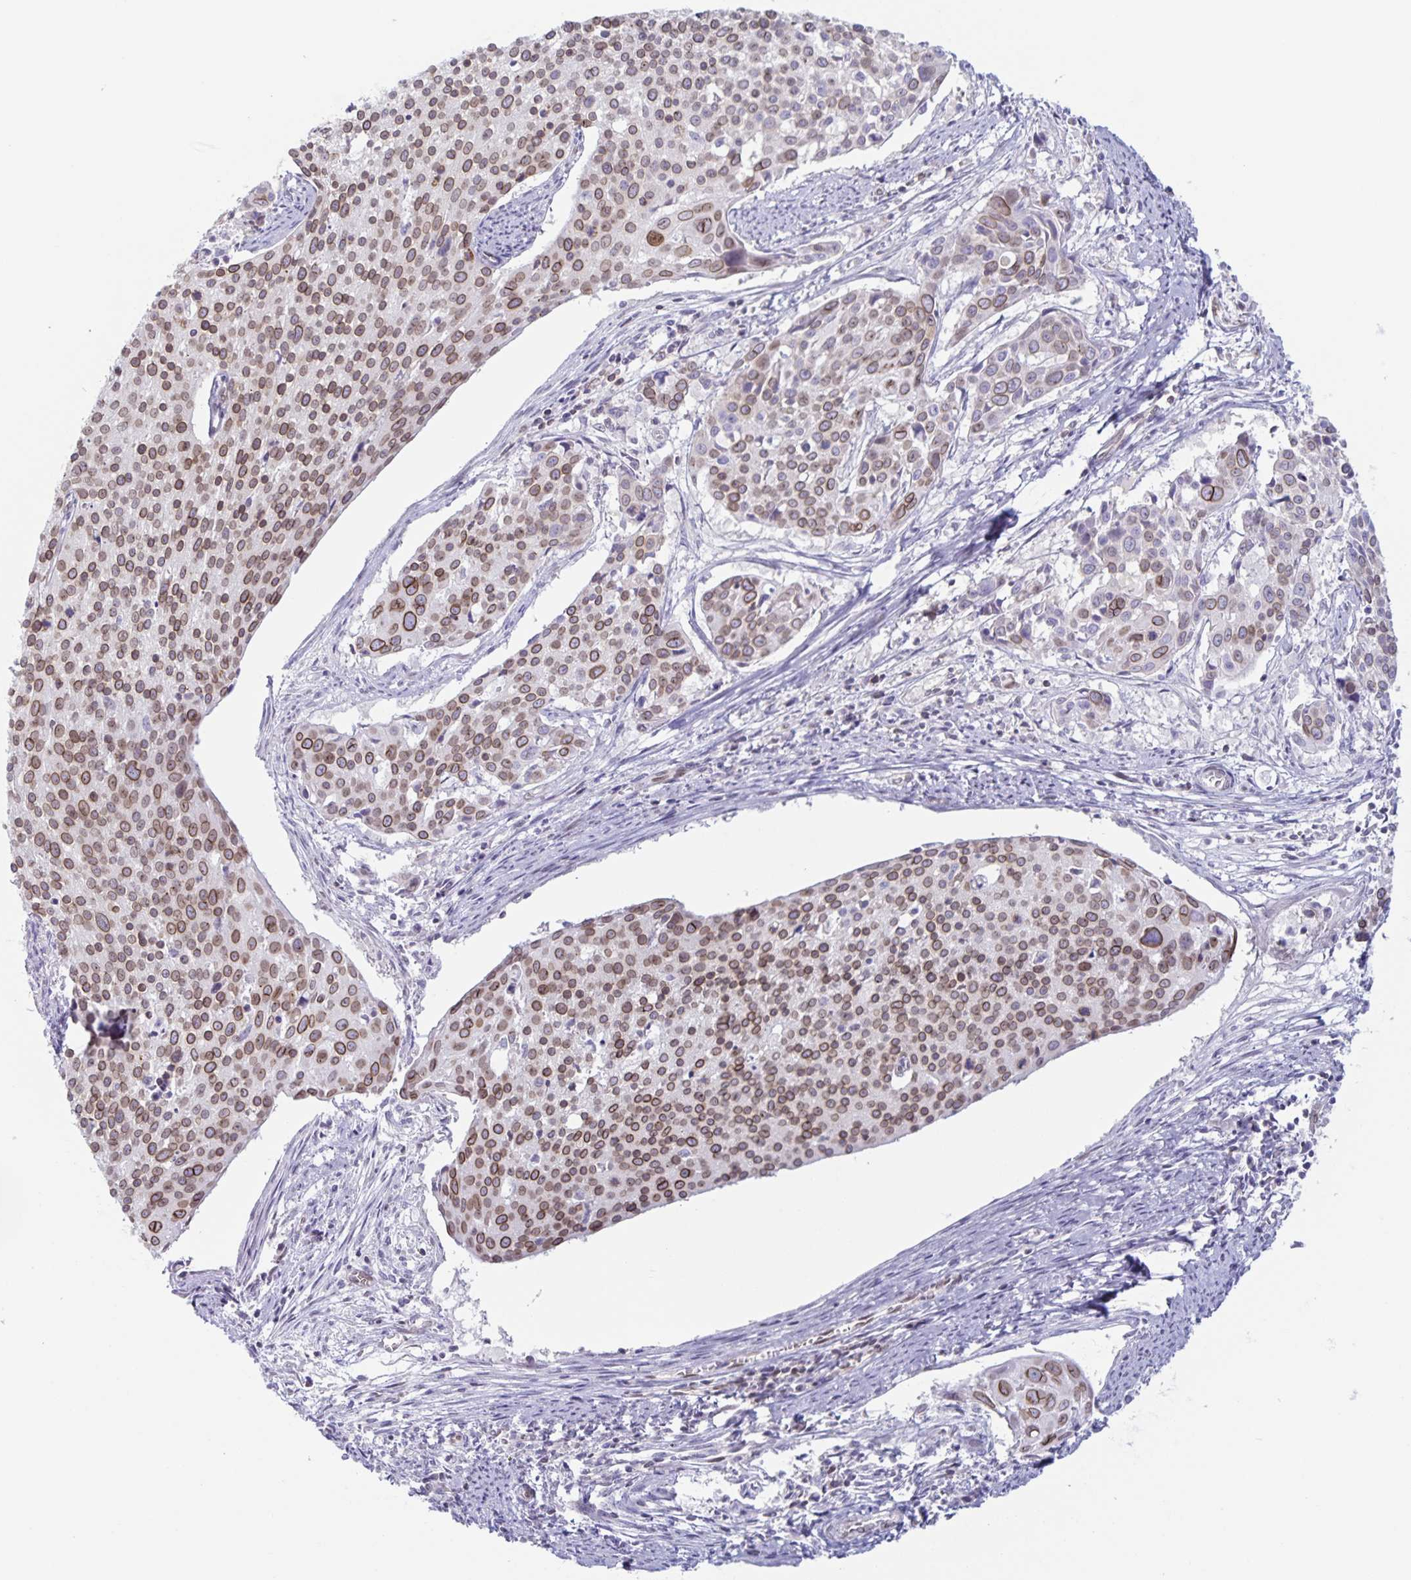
{"staining": {"intensity": "moderate", "quantity": ">75%", "location": "cytoplasmic/membranous,nuclear"}, "tissue": "cervical cancer", "cell_type": "Tumor cells", "image_type": "cancer", "snomed": [{"axis": "morphology", "description": "Squamous cell carcinoma, NOS"}, {"axis": "topography", "description": "Cervix"}], "caption": "A high-resolution photomicrograph shows immunohistochemistry staining of squamous cell carcinoma (cervical), which displays moderate cytoplasmic/membranous and nuclear expression in about >75% of tumor cells.", "gene": "SYNE2", "patient": {"sex": "female", "age": 39}}